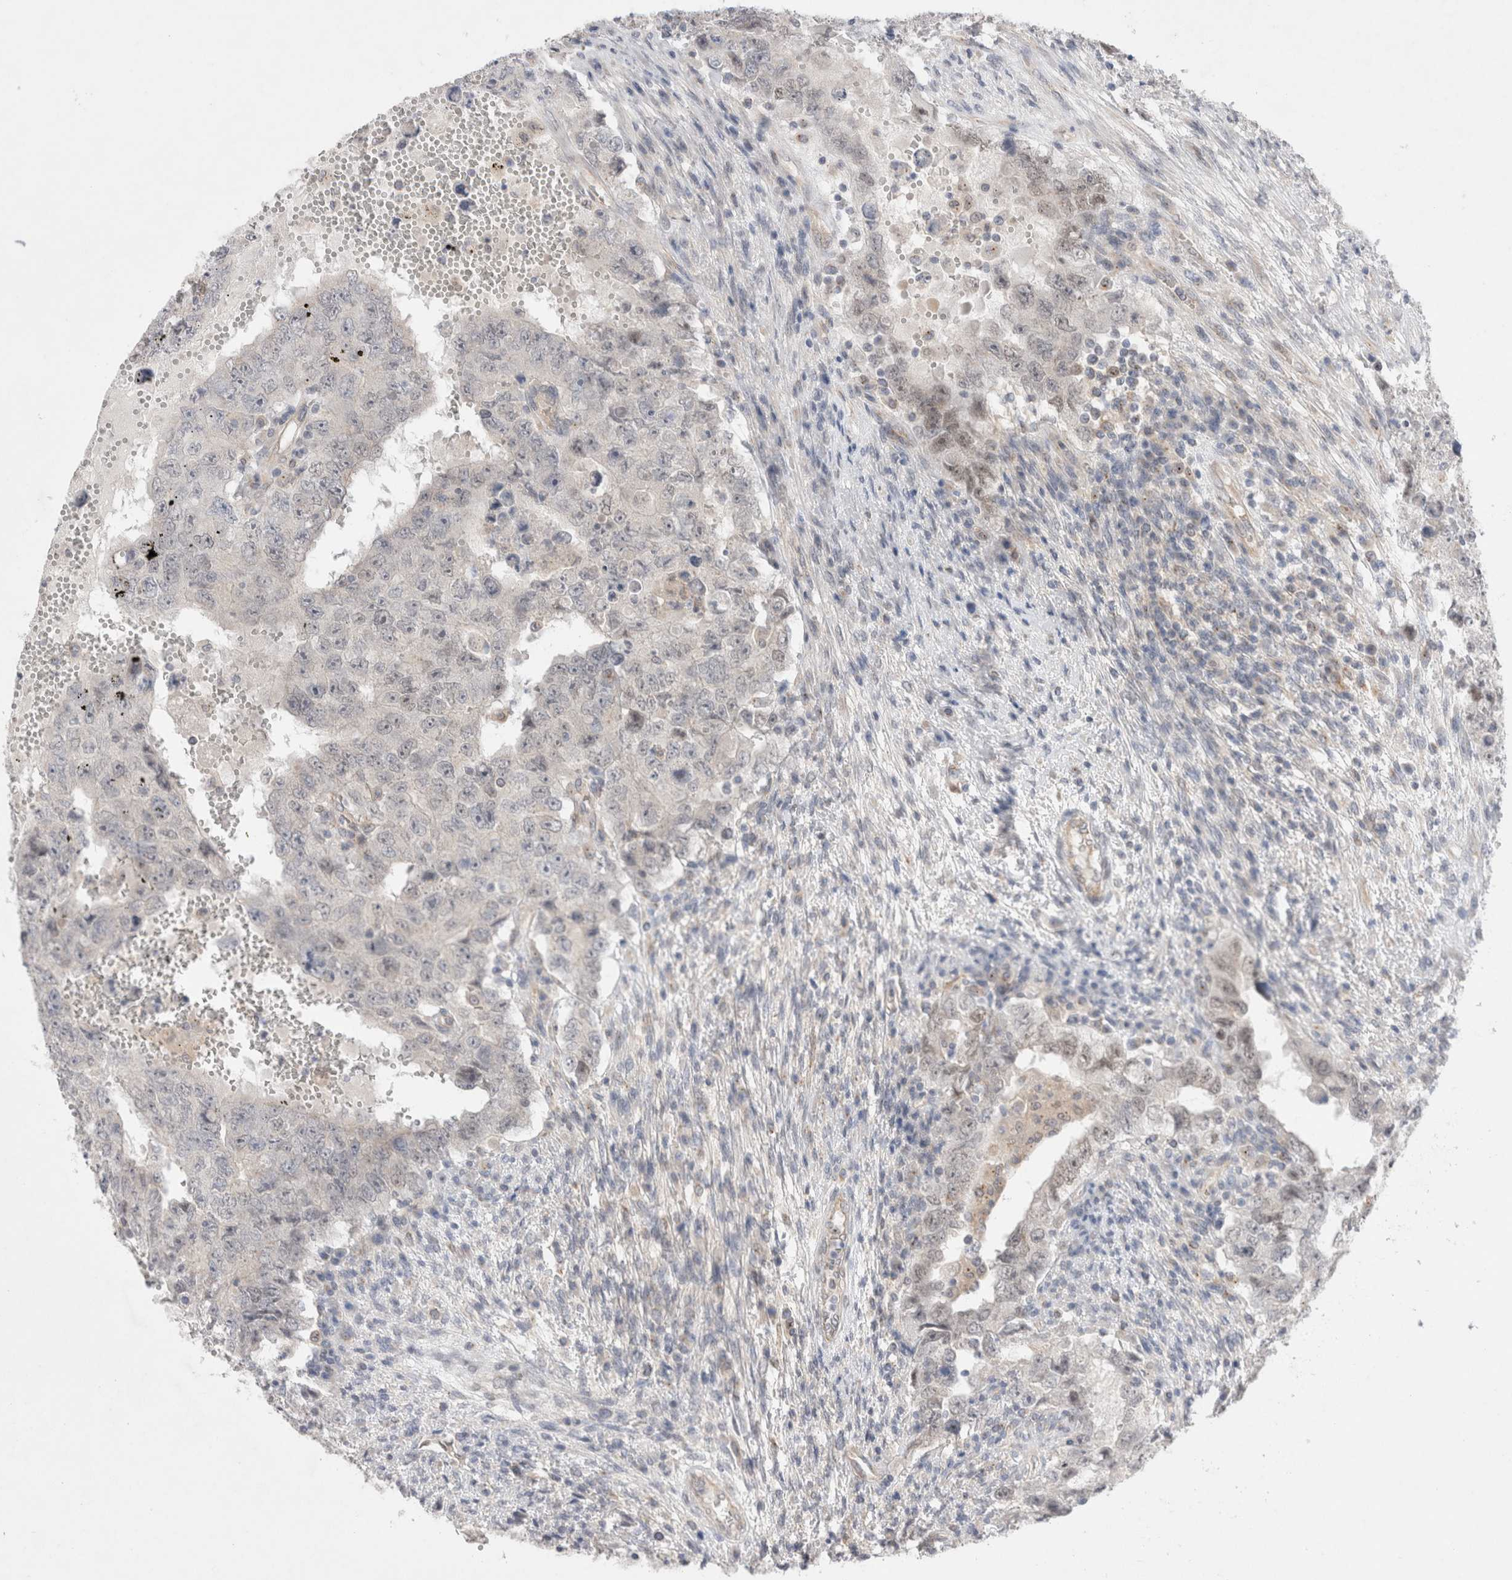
{"staining": {"intensity": "negative", "quantity": "none", "location": "none"}, "tissue": "testis cancer", "cell_type": "Tumor cells", "image_type": "cancer", "snomed": [{"axis": "morphology", "description": "Carcinoma, Embryonal, NOS"}, {"axis": "topography", "description": "Testis"}], "caption": "DAB immunohistochemical staining of embryonal carcinoma (testis) shows no significant positivity in tumor cells. The staining was performed using DAB to visualize the protein expression in brown, while the nuclei were stained in blue with hematoxylin (Magnification: 20x).", "gene": "BICD2", "patient": {"sex": "male", "age": 26}}